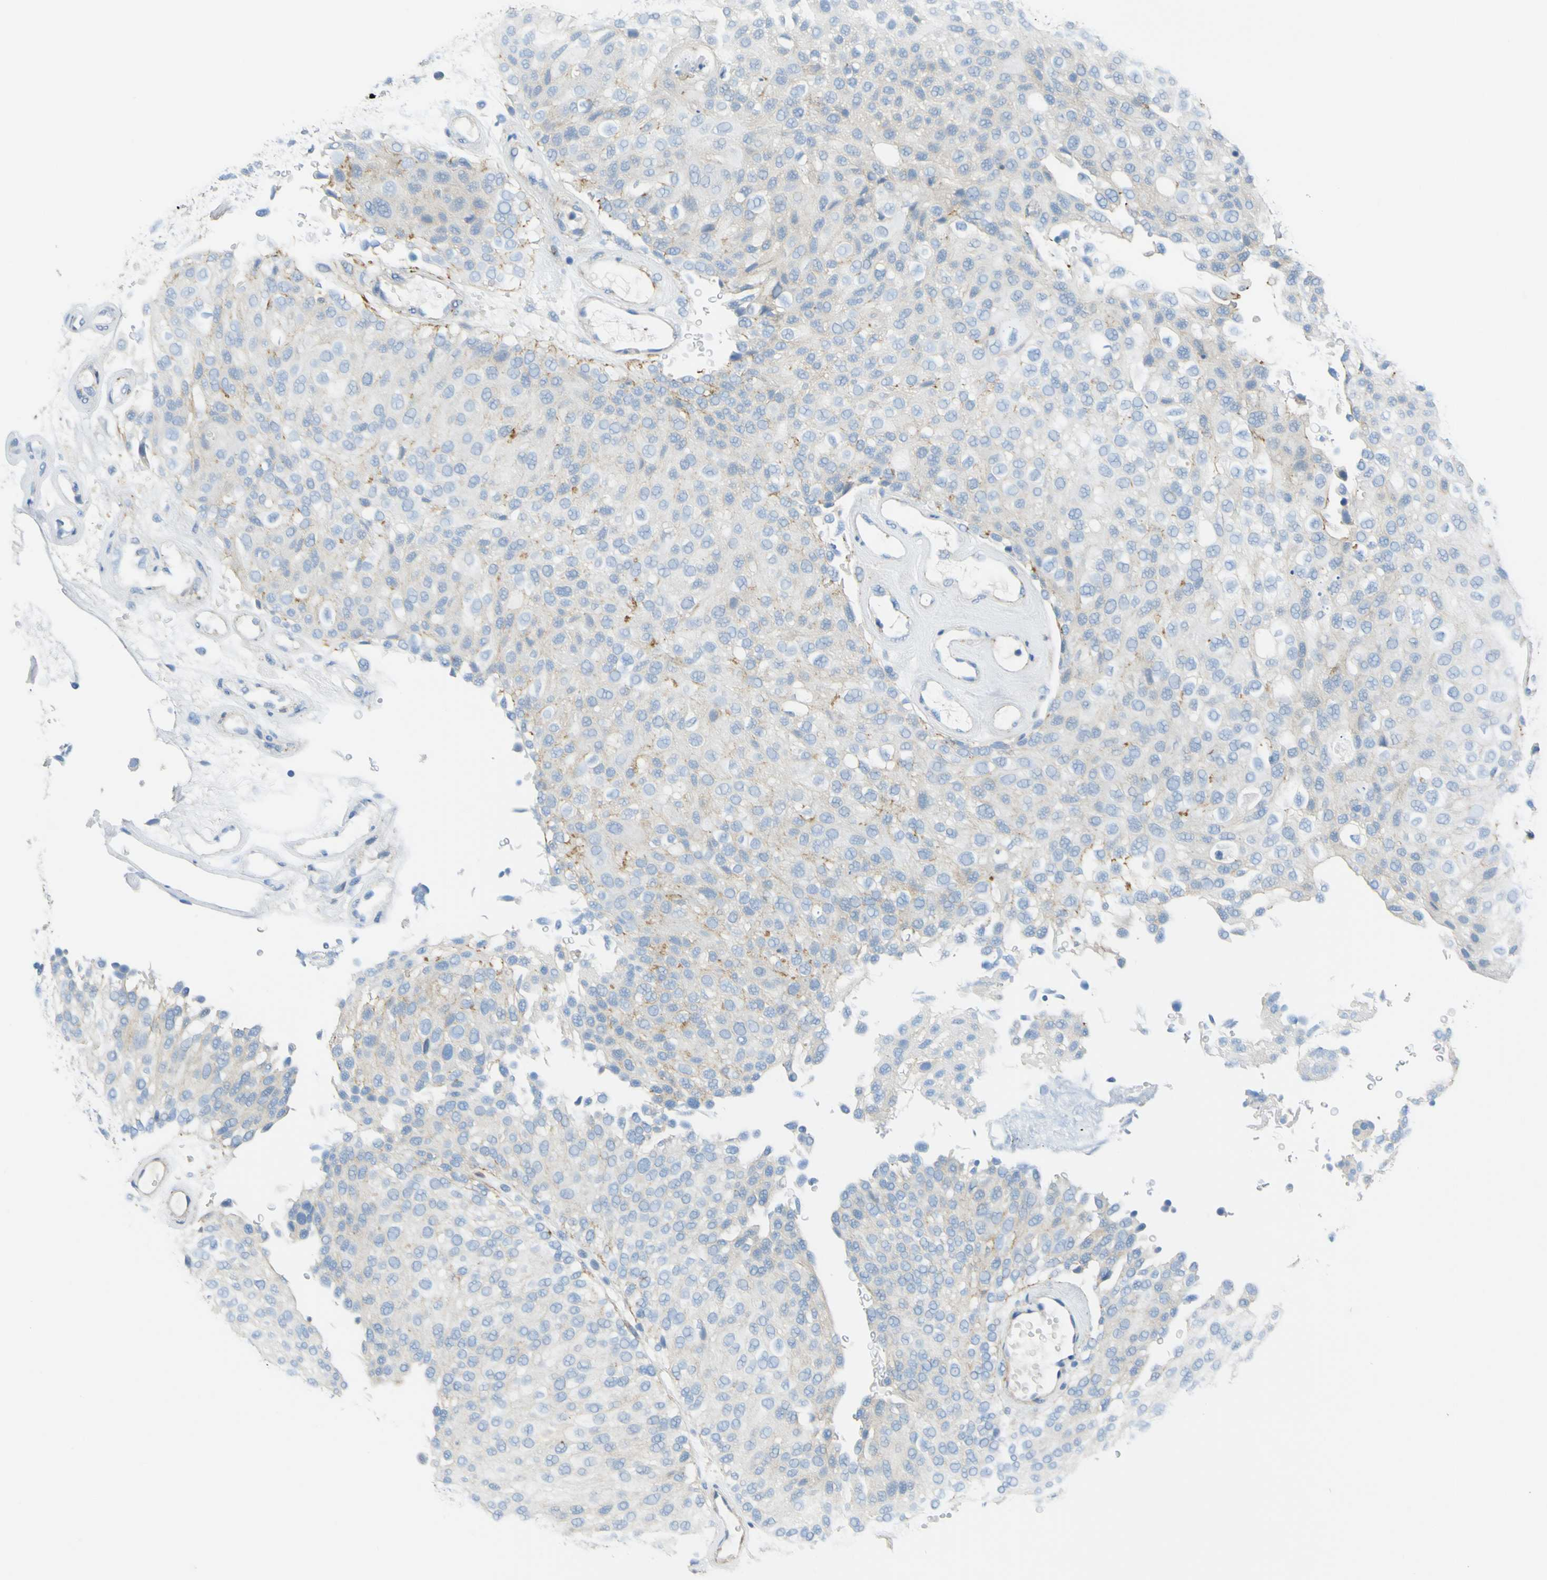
{"staining": {"intensity": "weak", "quantity": "25%-75%", "location": "cytoplasmic/membranous"}, "tissue": "urothelial cancer", "cell_type": "Tumor cells", "image_type": "cancer", "snomed": [{"axis": "morphology", "description": "Urothelial carcinoma, Low grade"}, {"axis": "topography", "description": "Urinary bladder"}], "caption": "A brown stain shows weak cytoplasmic/membranous staining of a protein in human urothelial cancer tumor cells.", "gene": "OGN", "patient": {"sex": "male", "age": 78}}